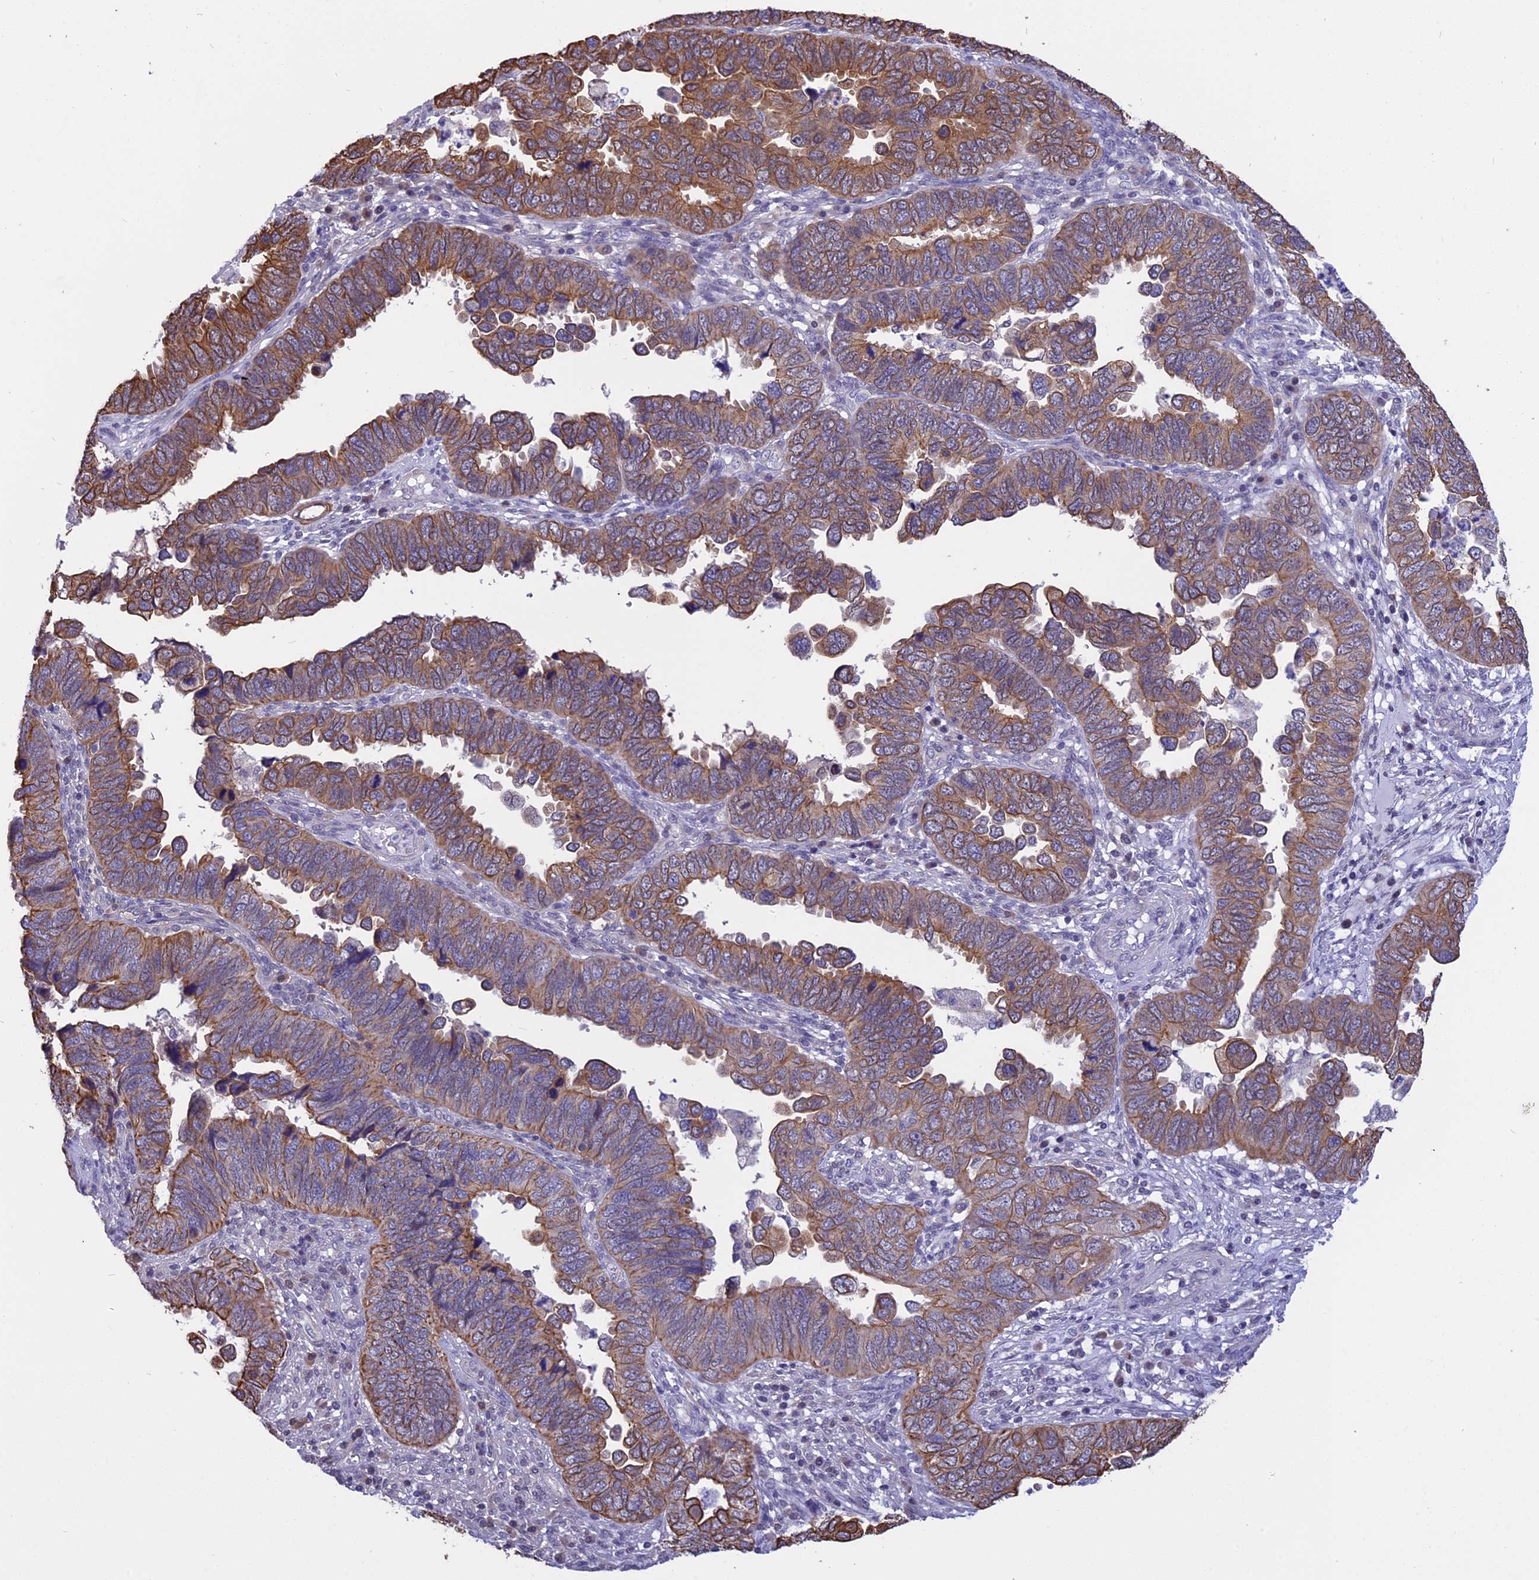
{"staining": {"intensity": "moderate", "quantity": ">75%", "location": "cytoplasmic/membranous"}, "tissue": "endometrial cancer", "cell_type": "Tumor cells", "image_type": "cancer", "snomed": [{"axis": "morphology", "description": "Adenocarcinoma, NOS"}, {"axis": "topography", "description": "Endometrium"}], "caption": "A photomicrograph showing moderate cytoplasmic/membranous staining in about >75% of tumor cells in endometrial cancer, as visualized by brown immunohistochemical staining.", "gene": "STUB1", "patient": {"sex": "female", "age": 79}}